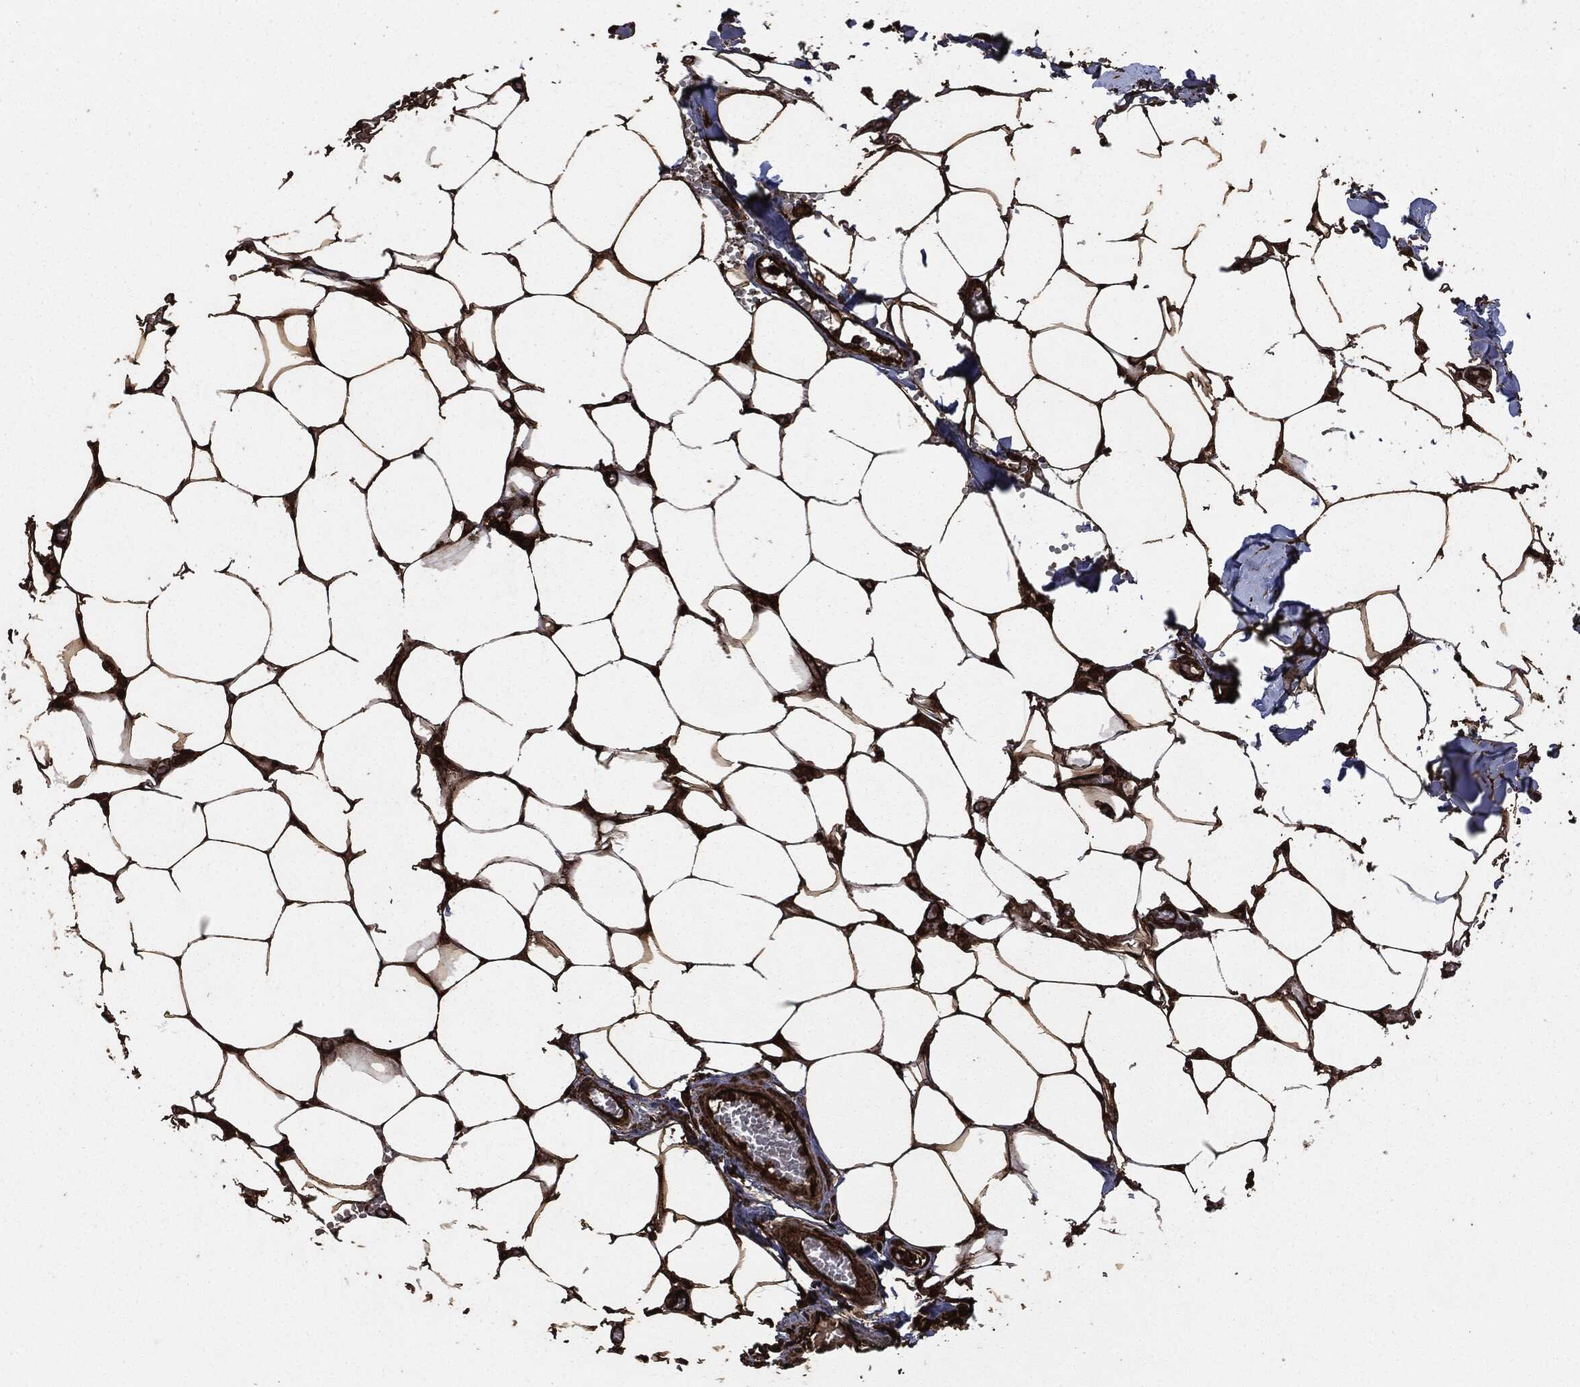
{"staining": {"intensity": "strong", "quantity": ">75%", "location": "cytoplasmic/membranous,nuclear"}, "tissue": "adipose tissue", "cell_type": "Adipocytes", "image_type": "normal", "snomed": [{"axis": "morphology", "description": "Normal tissue, NOS"}, {"axis": "morphology", "description": "Squamous cell carcinoma, NOS"}, {"axis": "topography", "description": "Cartilage tissue"}, {"axis": "topography", "description": "Lung"}], "caption": "High-power microscopy captured an immunohistochemistry (IHC) image of benign adipose tissue, revealing strong cytoplasmic/membranous,nuclear staining in about >75% of adipocytes. The protein is stained brown, and the nuclei are stained in blue (DAB (3,3'-diaminobenzidine) IHC with brightfield microscopy, high magnification).", "gene": "HRAS", "patient": {"sex": "male", "age": 66}}